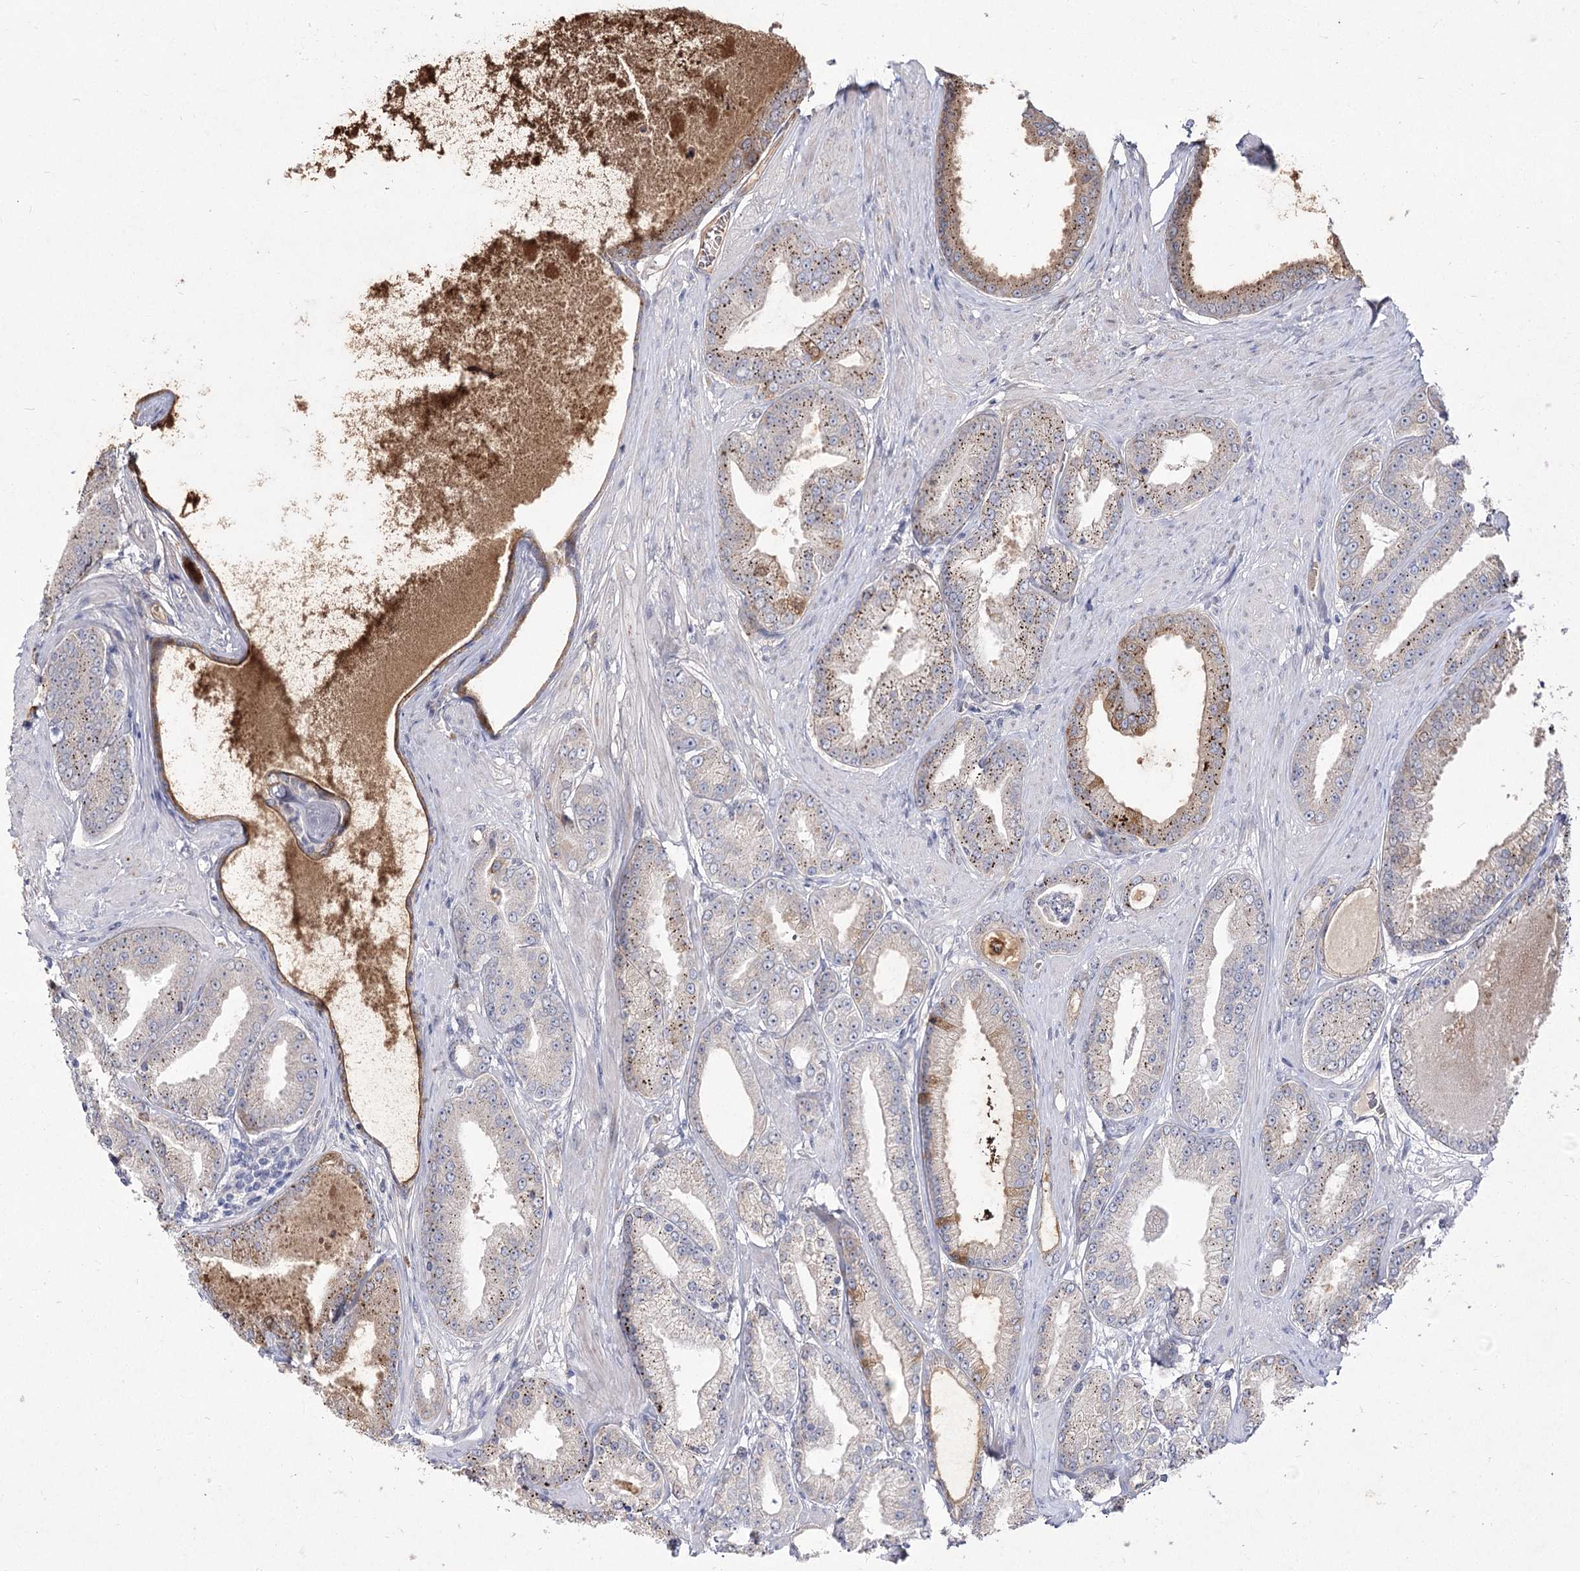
{"staining": {"intensity": "moderate", "quantity": "<25%", "location": "cytoplasmic/membranous"}, "tissue": "prostate cancer", "cell_type": "Tumor cells", "image_type": "cancer", "snomed": [{"axis": "morphology", "description": "Adenocarcinoma, High grade"}, {"axis": "topography", "description": "Prostate"}], "caption": "Human prostate high-grade adenocarcinoma stained for a protein (brown) displays moderate cytoplasmic/membranous positive staining in about <25% of tumor cells.", "gene": "DDX50", "patient": {"sex": "male", "age": 59}}